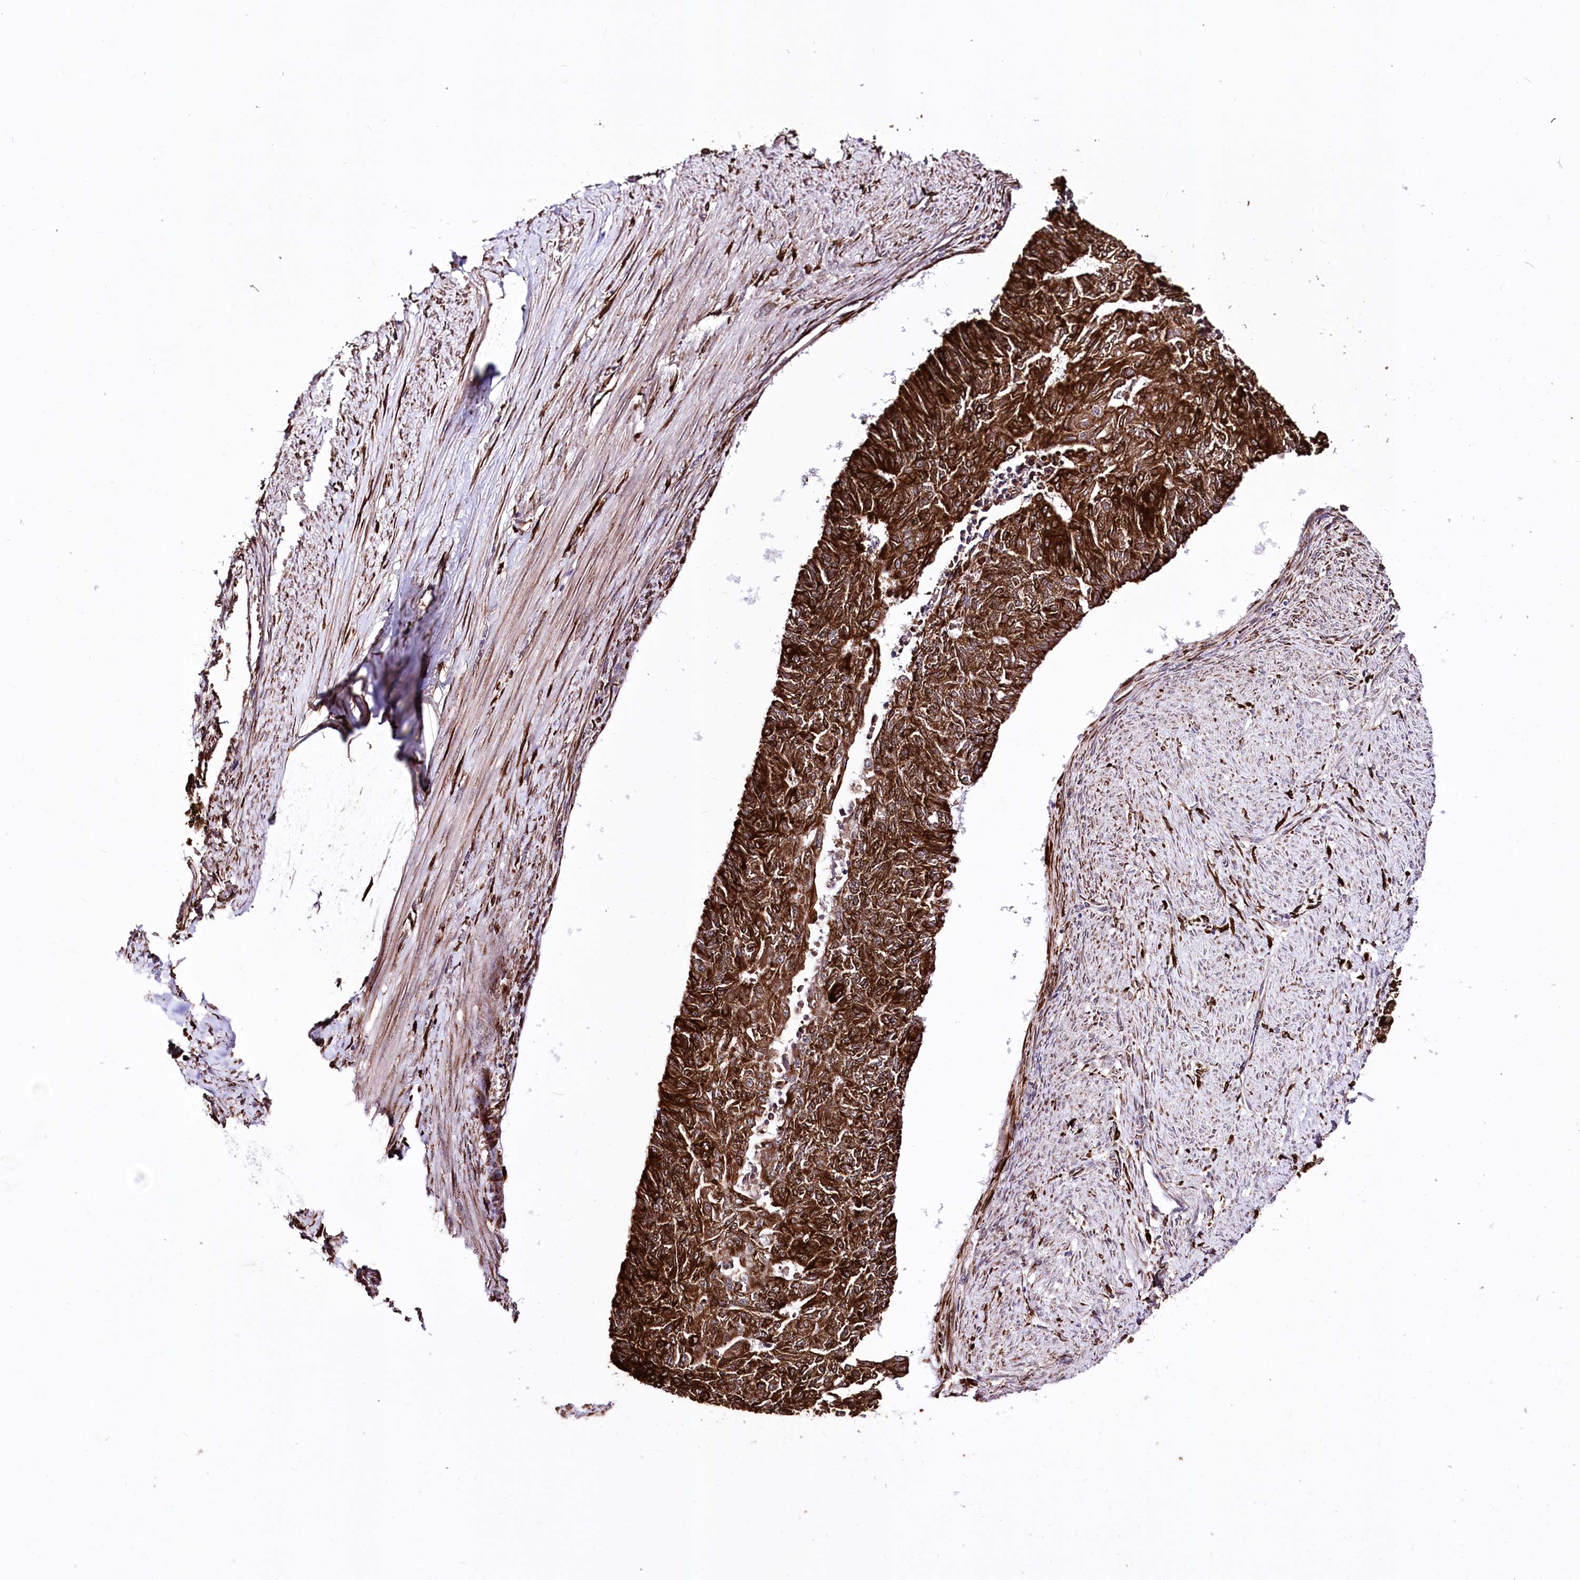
{"staining": {"intensity": "strong", "quantity": ">75%", "location": "cytoplasmic/membranous"}, "tissue": "endometrial cancer", "cell_type": "Tumor cells", "image_type": "cancer", "snomed": [{"axis": "morphology", "description": "Adenocarcinoma, NOS"}, {"axis": "topography", "description": "Endometrium"}], "caption": "High-magnification brightfield microscopy of adenocarcinoma (endometrial) stained with DAB (brown) and counterstained with hematoxylin (blue). tumor cells exhibit strong cytoplasmic/membranous positivity is seen in approximately>75% of cells. (DAB (3,3'-diaminobenzidine) IHC, brown staining for protein, blue staining for nuclei).", "gene": "WWC1", "patient": {"sex": "female", "age": 32}}